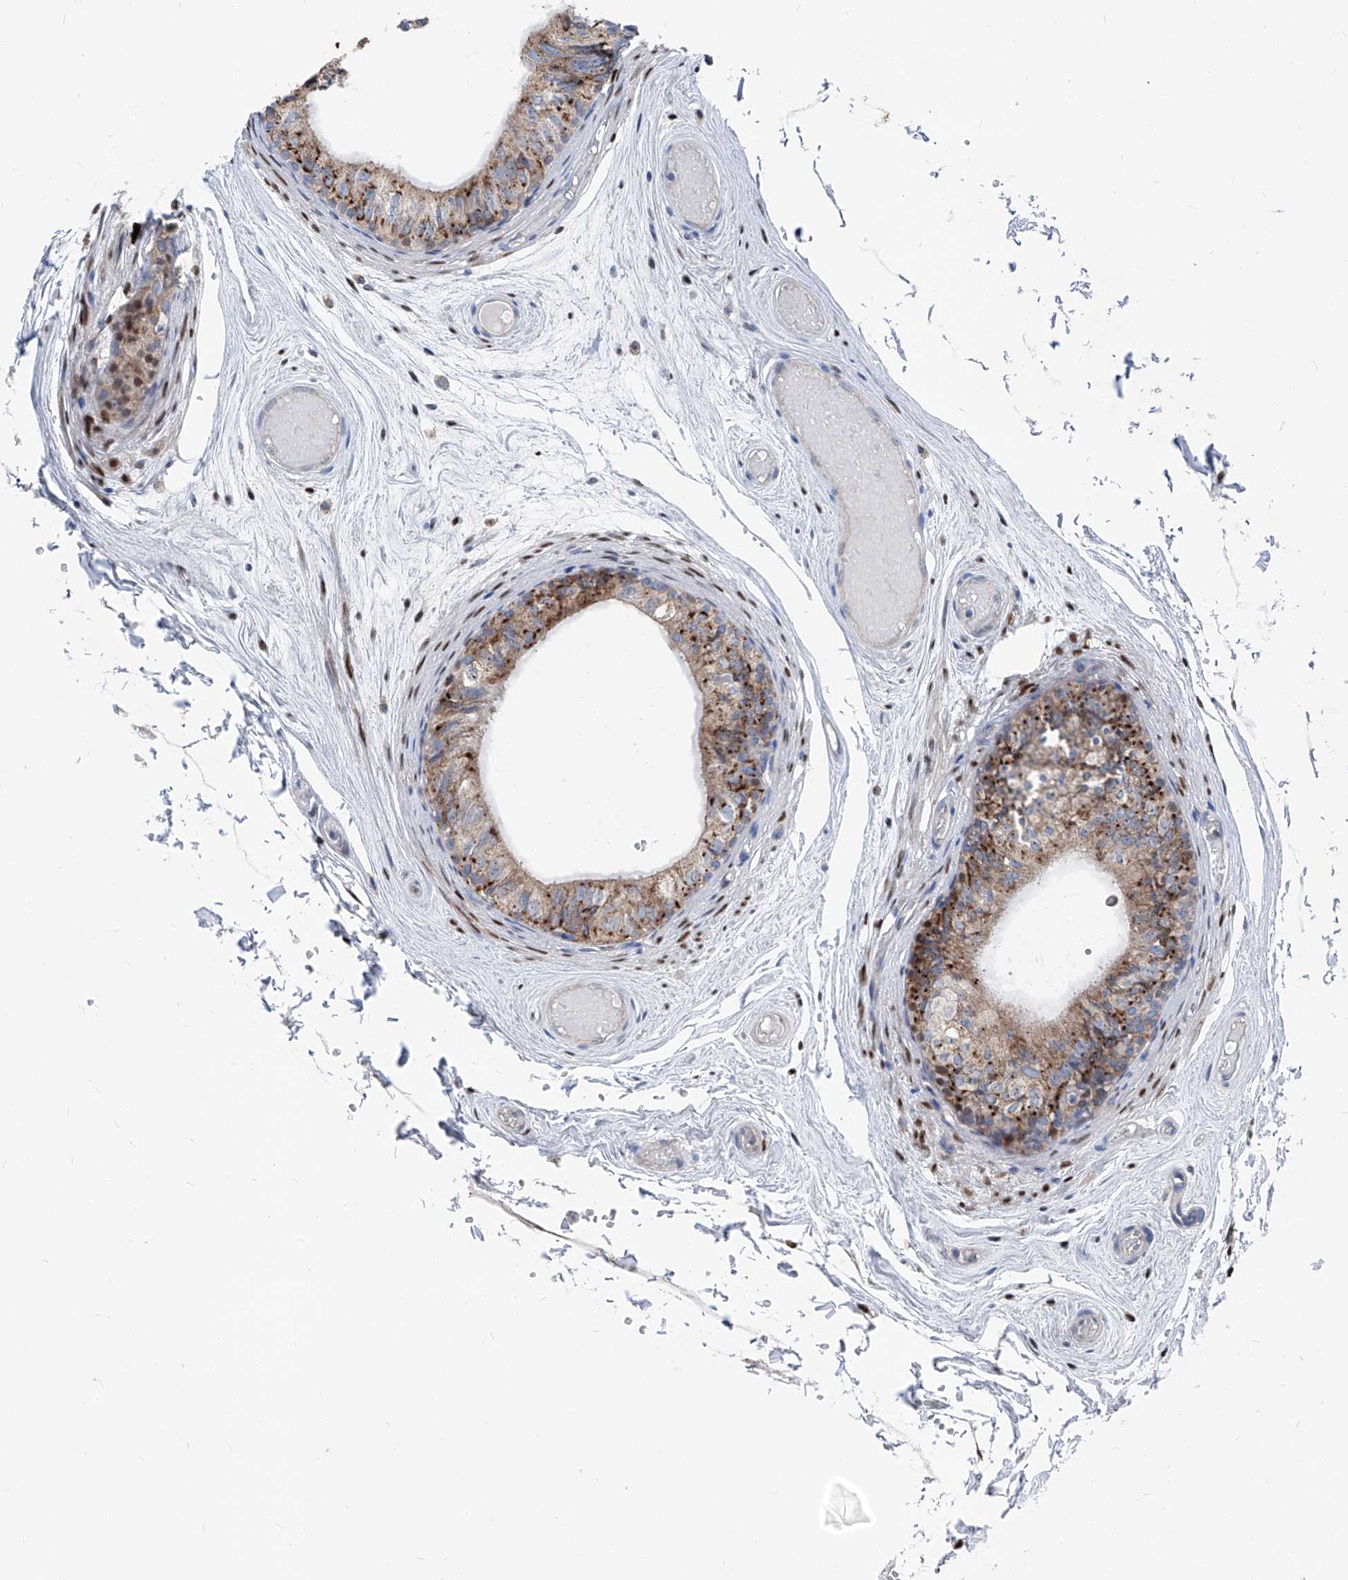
{"staining": {"intensity": "strong", "quantity": ">75%", "location": "cytoplasmic/membranous"}, "tissue": "epididymis", "cell_type": "Glandular cells", "image_type": "normal", "snomed": [{"axis": "morphology", "description": "Normal tissue, NOS"}, {"axis": "topography", "description": "Epididymis"}], "caption": "Immunohistochemical staining of unremarkable epididymis demonstrates >75% levels of strong cytoplasmic/membranous protein staining in approximately >75% of glandular cells.", "gene": "AGPS", "patient": {"sex": "male", "age": 79}}